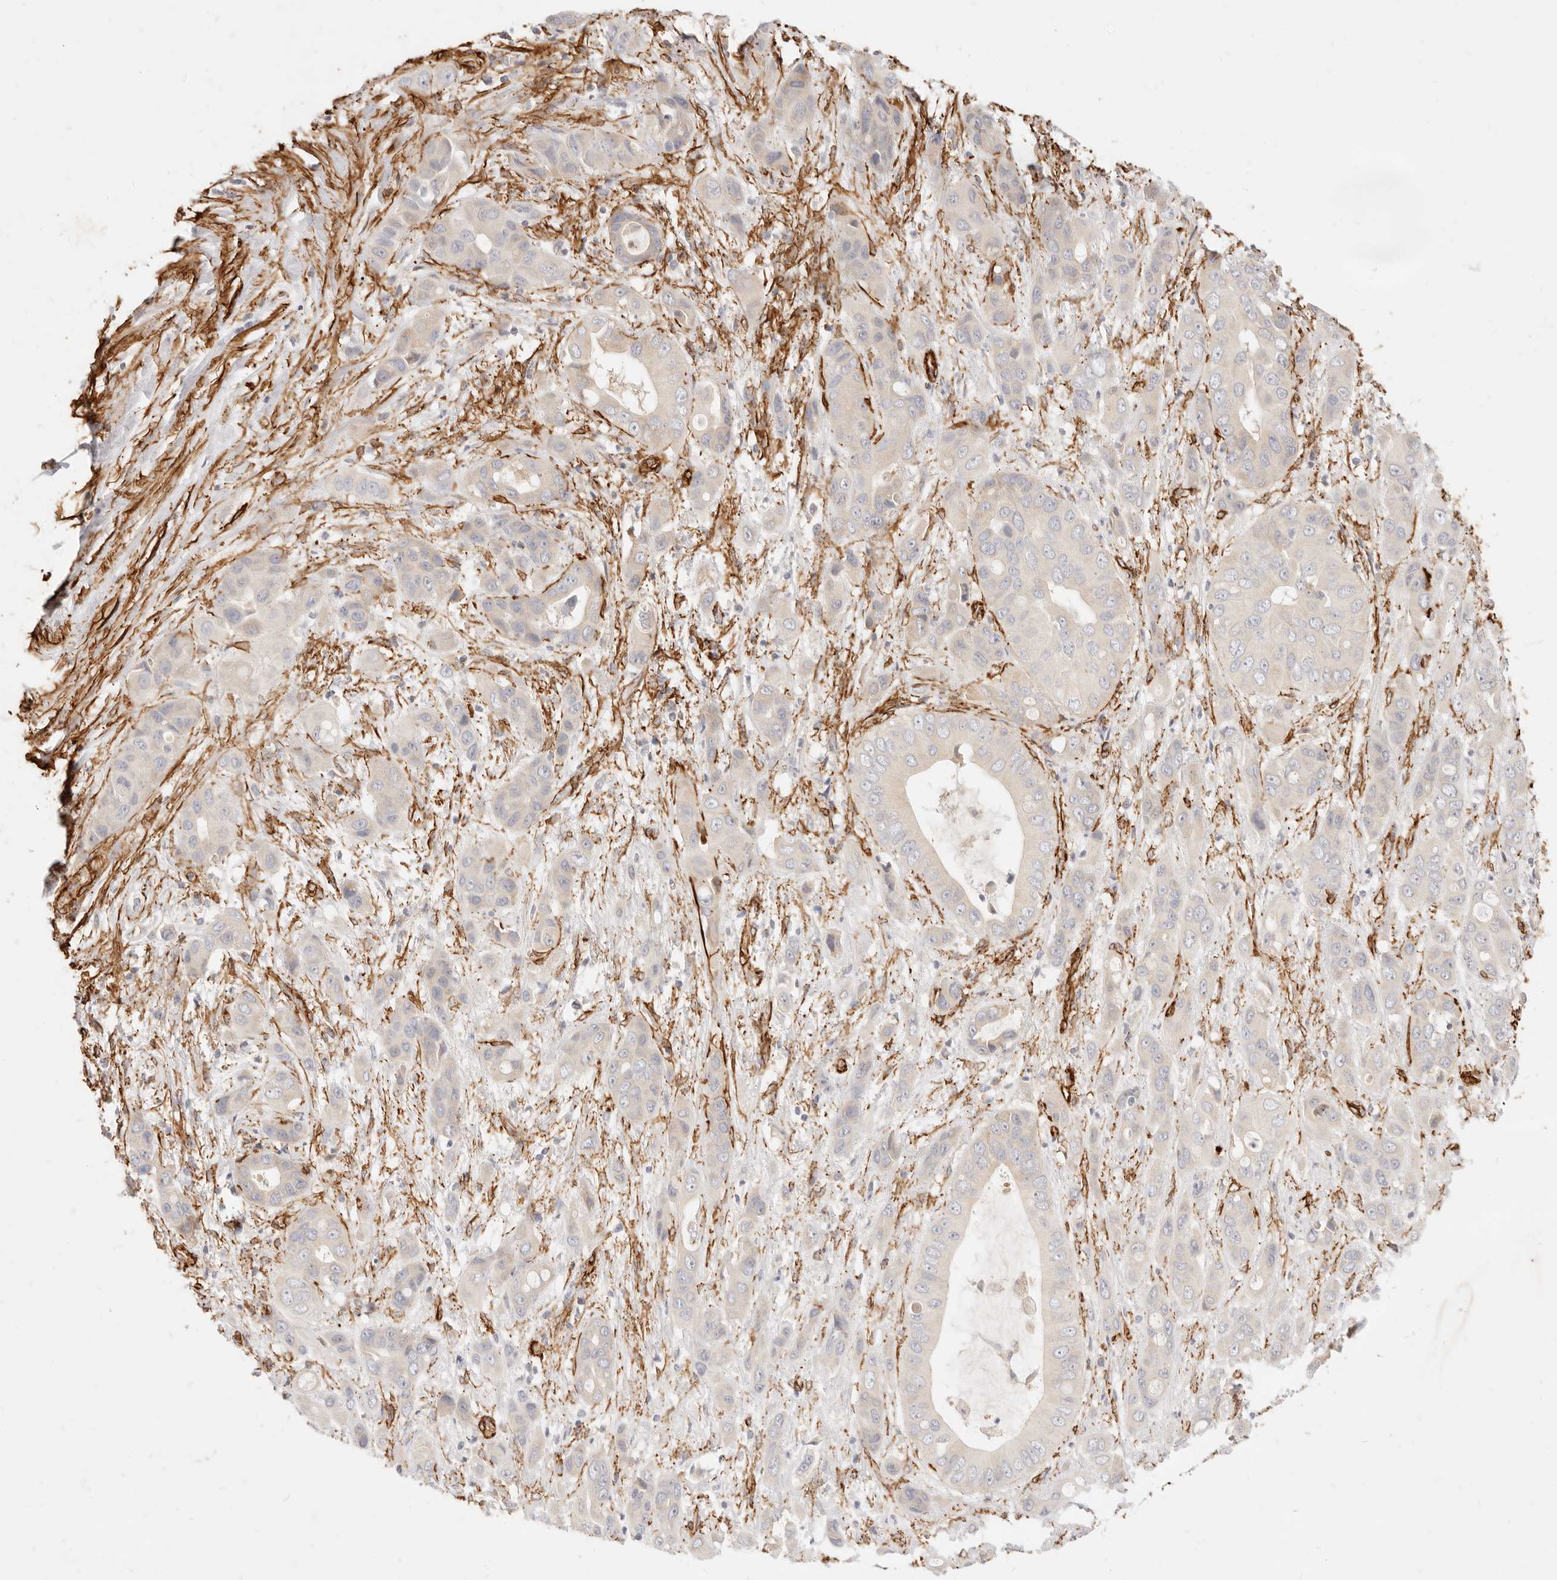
{"staining": {"intensity": "negative", "quantity": "none", "location": "none"}, "tissue": "liver cancer", "cell_type": "Tumor cells", "image_type": "cancer", "snomed": [{"axis": "morphology", "description": "Cholangiocarcinoma"}, {"axis": "topography", "description": "Liver"}], "caption": "This is an IHC photomicrograph of cholangiocarcinoma (liver). There is no expression in tumor cells.", "gene": "TMTC2", "patient": {"sex": "female", "age": 52}}